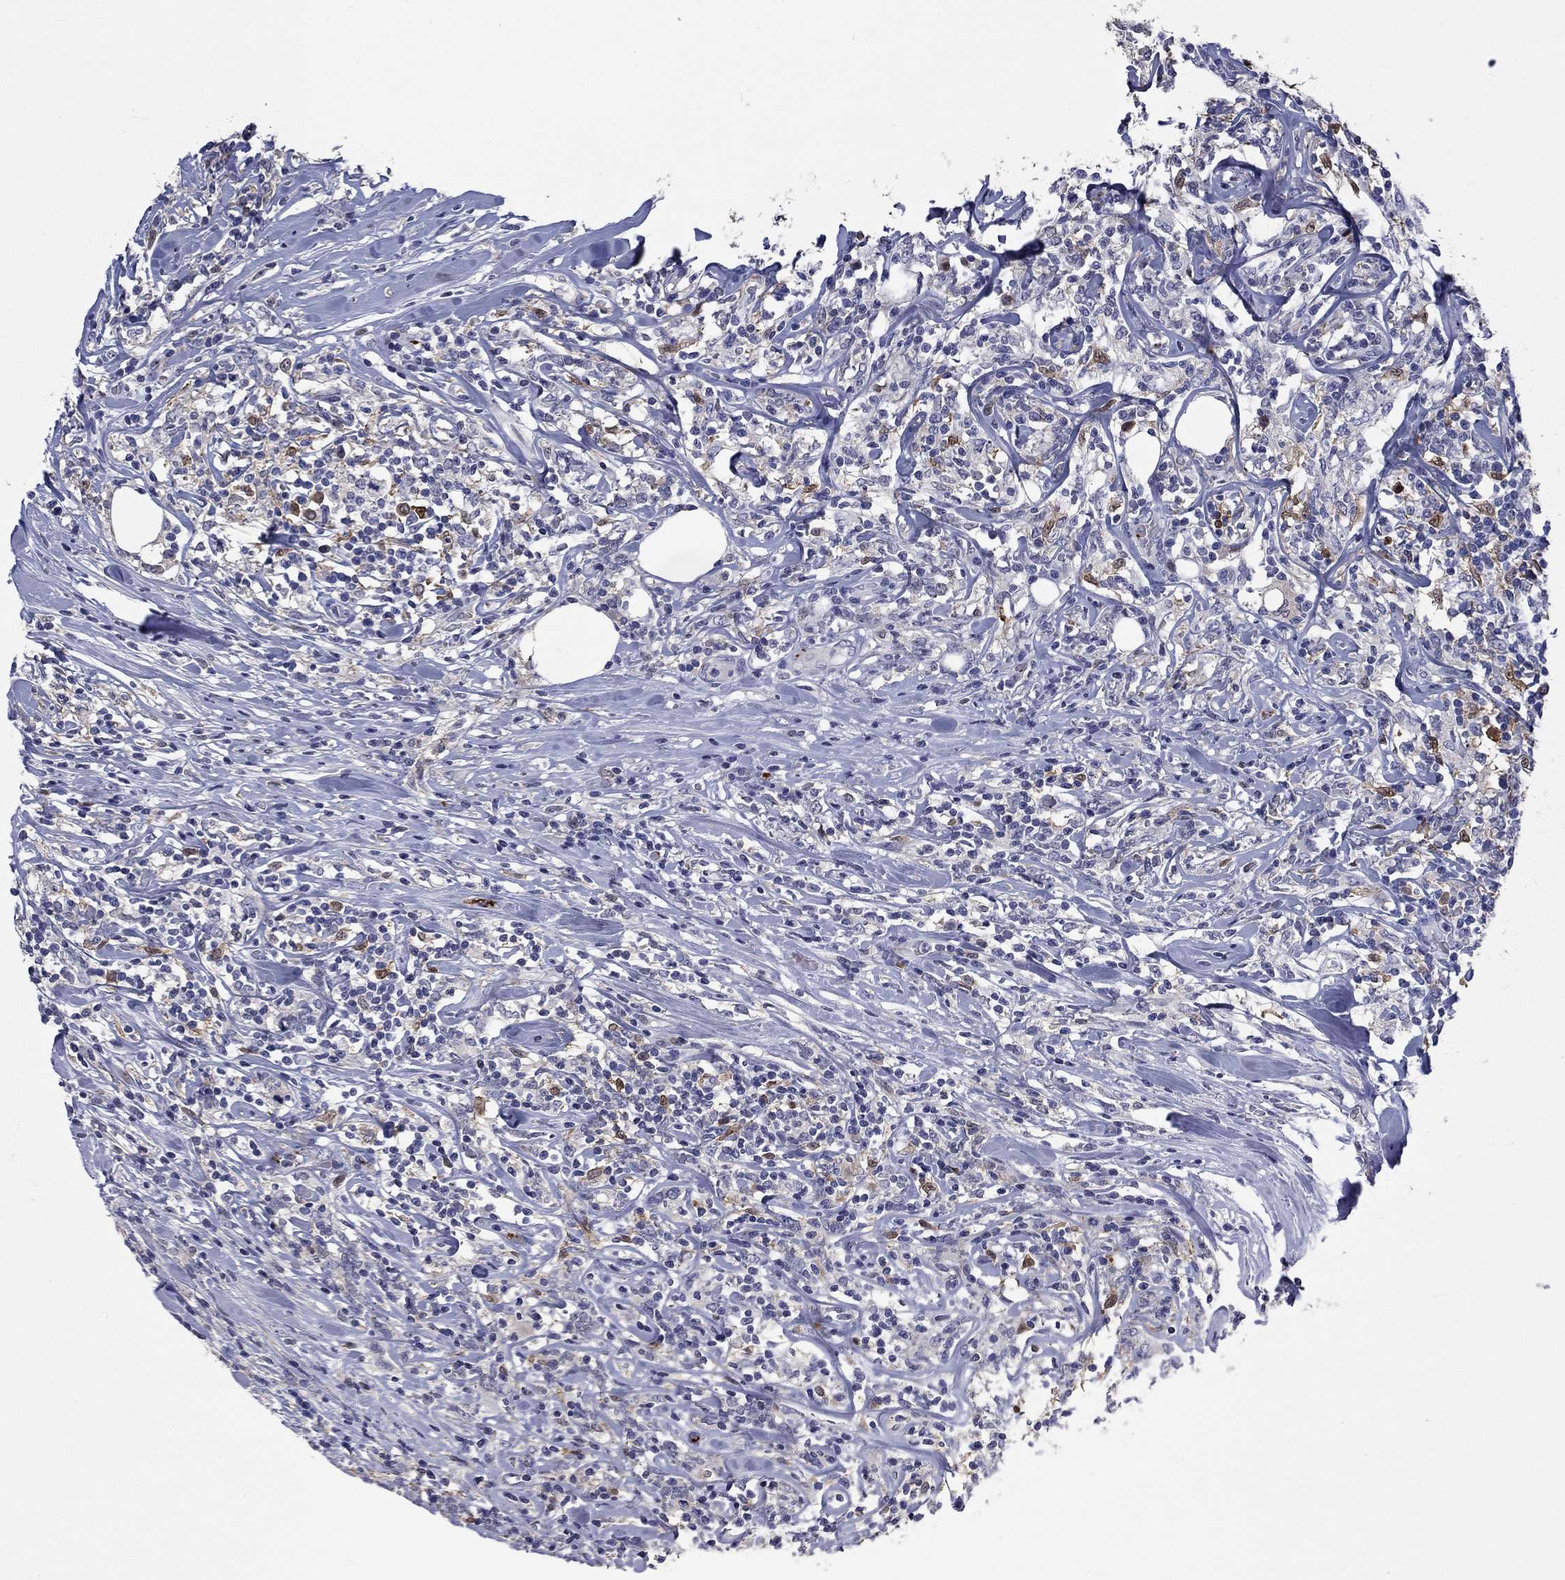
{"staining": {"intensity": "moderate", "quantity": "<25%", "location": "cytoplasmic/membranous,nuclear"}, "tissue": "lymphoma", "cell_type": "Tumor cells", "image_type": "cancer", "snomed": [{"axis": "morphology", "description": "Malignant lymphoma, non-Hodgkin's type, High grade"}, {"axis": "topography", "description": "Lymph node"}], "caption": "A brown stain highlights moderate cytoplasmic/membranous and nuclear positivity of a protein in human high-grade malignant lymphoma, non-Hodgkin's type tumor cells. (IHC, brightfield microscopy, high magnification).", "gene": "PLEK", "patient": {"sex": "female", "age": 84}}